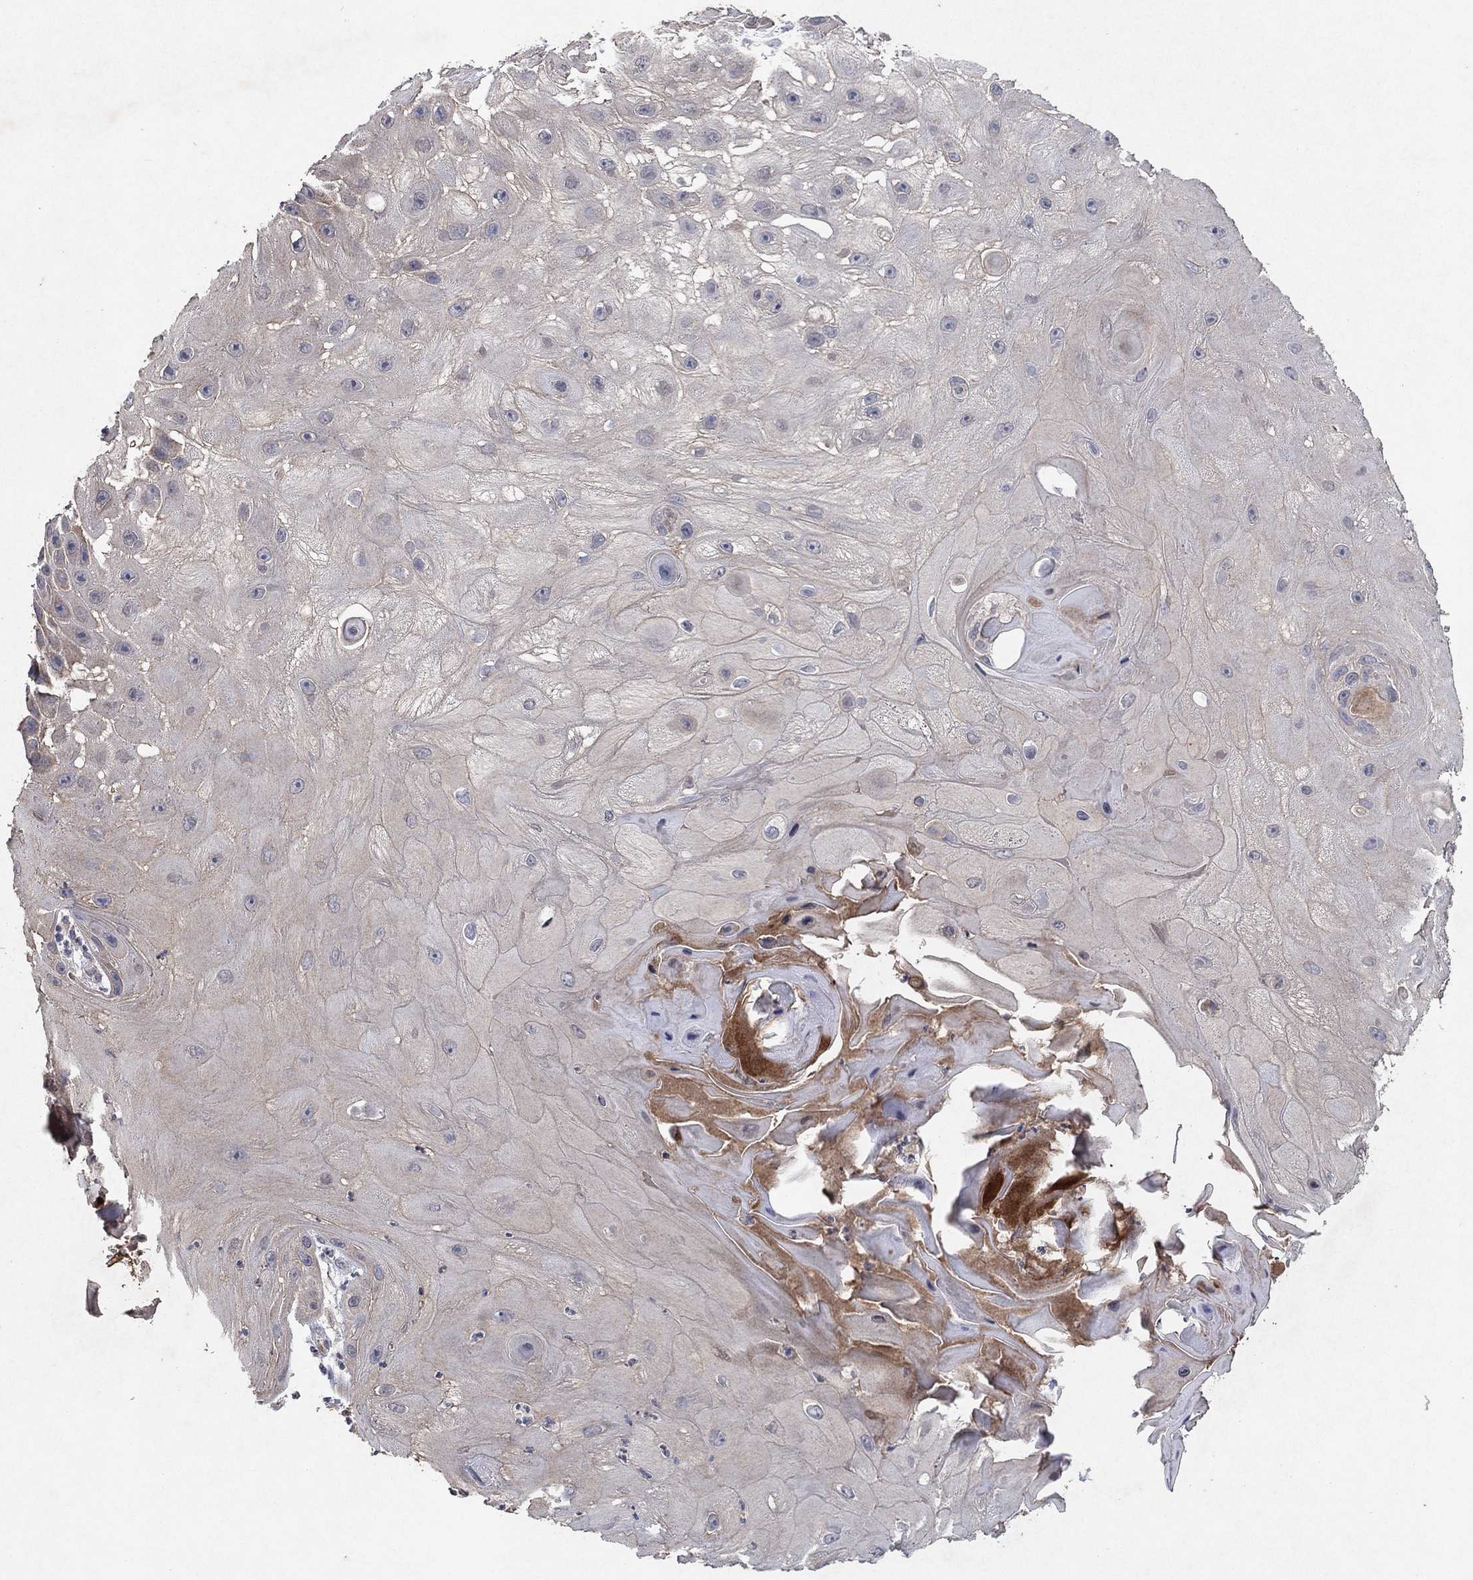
{"staining": {"intensity": "weak", "quantity": "25%-75%", "location": "cytoplasmic/membranous"}, "tissue": "skin cancer", "cell_type": "Tumor cells", "image_type": "cancer", "snomed": [{"axis": "morphology", "description": "Normal tissue, NOS"}, {"axis": "morphology", "description": "Squamous cell carcinoma, NOS"}, {"axis": "topography", "description": "Skin"}], "caption": "This is a histology image of IHC staining of skin squamous cell carcinoma, which shows weak expression in the cytoplasmic/membranous of tumor cells.", "gene": "FRG1", "patient": {"sex": "male", "age": 79}}